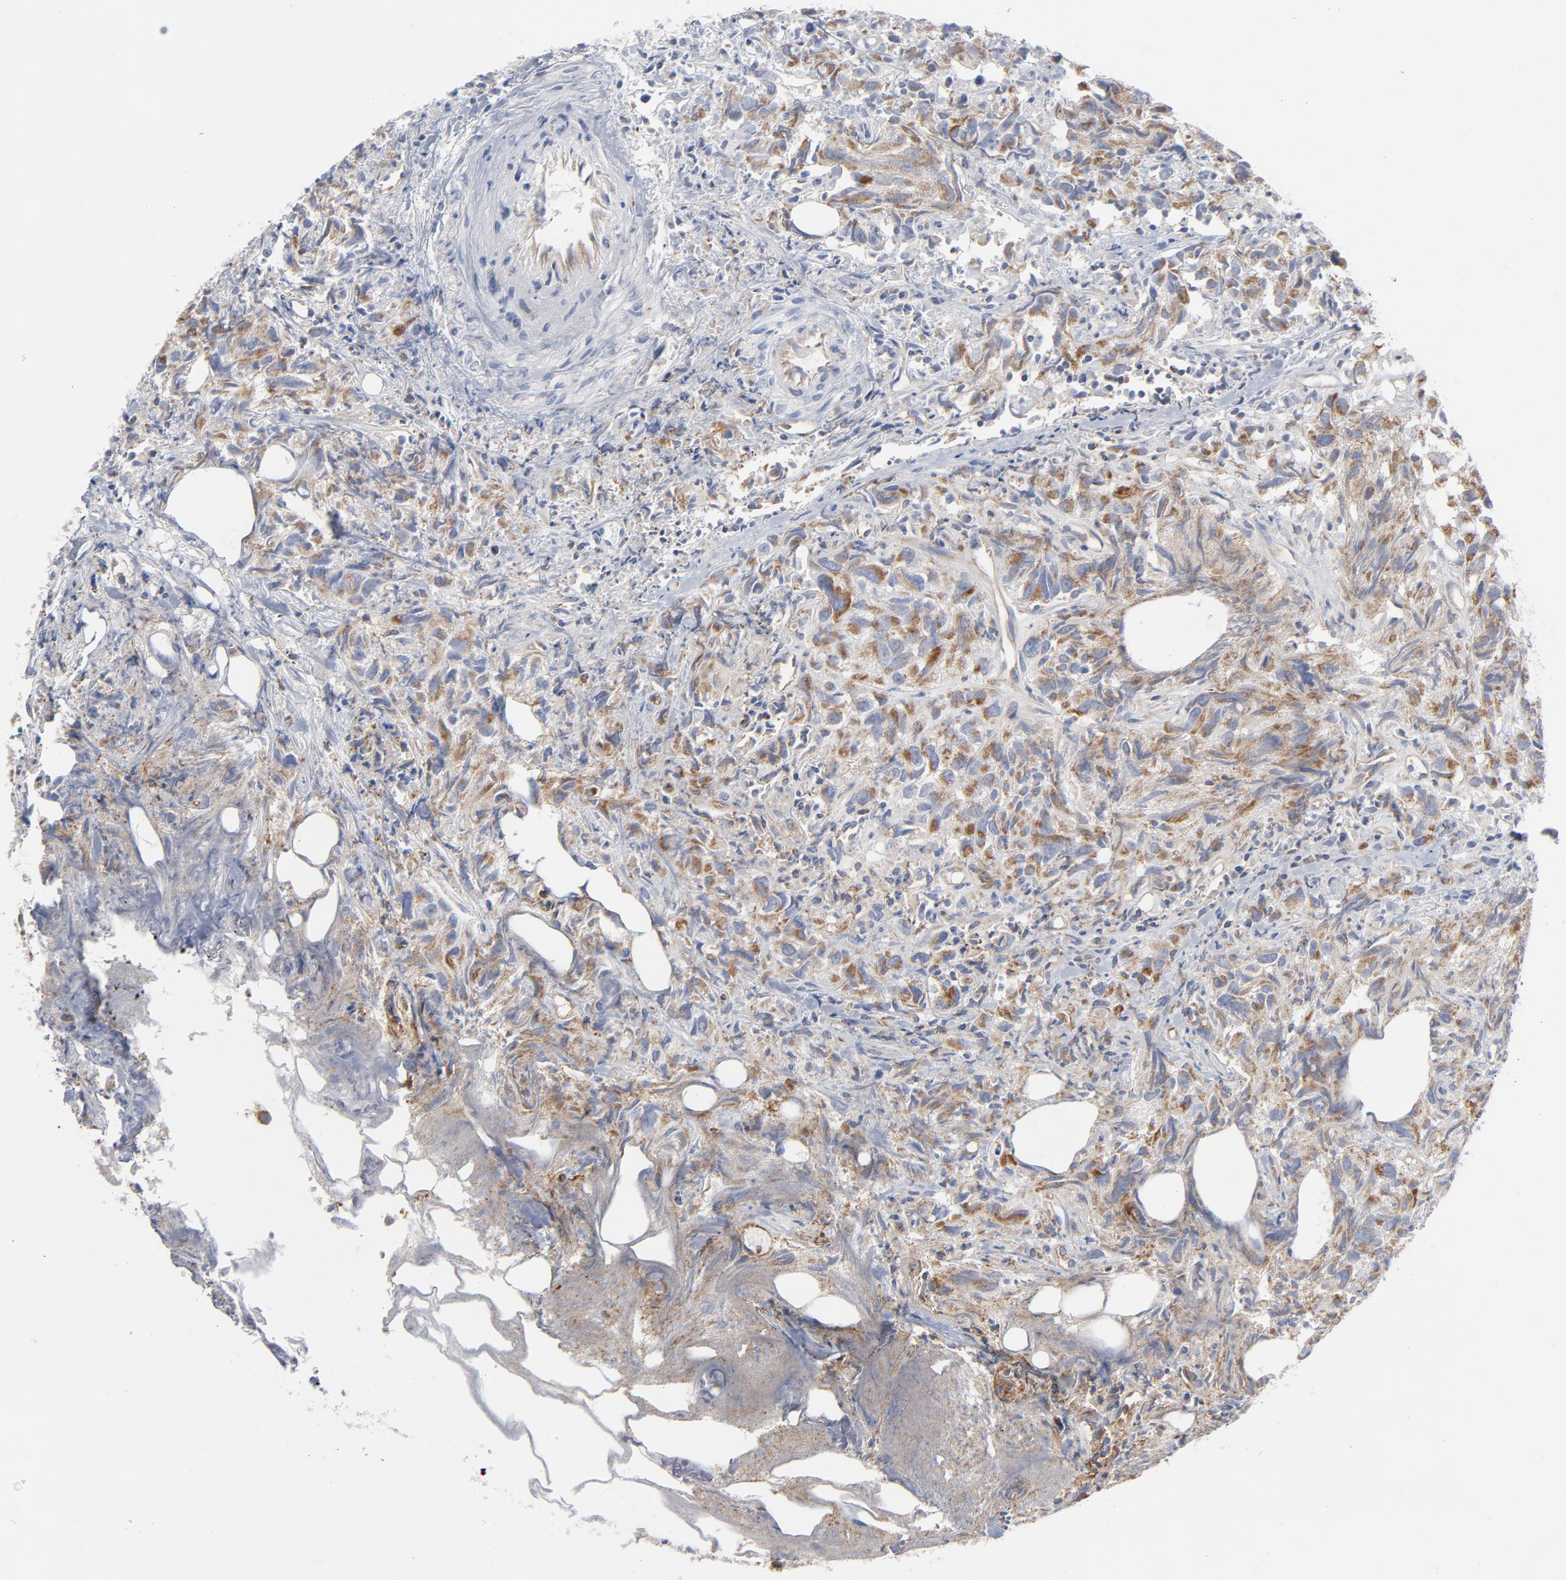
{"staining": {"intensity": "moderate", "quantity": ">75%", "location": "cytoplasmic/membranous"}, "tissue": "urothelial cancer", "cell_type": "Tumor cells", "image_type": "cancer", "snomed": [{"axis": "morphology", "description": "Urothelial carcinoma, High grade"}, {"axis": "topography", "description": "Urinary bladder"}], "caption": "Tumor cells demonstrate medium levels of moderate cytoplasmic/membranous expression in approximately >75% of cells in urothelial cancer. Immunohistochemistry stains the protein of interest in brown and the nuclei are stained blue.", "gene": "OXA1L", "patient": {"sex": "female", "age": 75}}